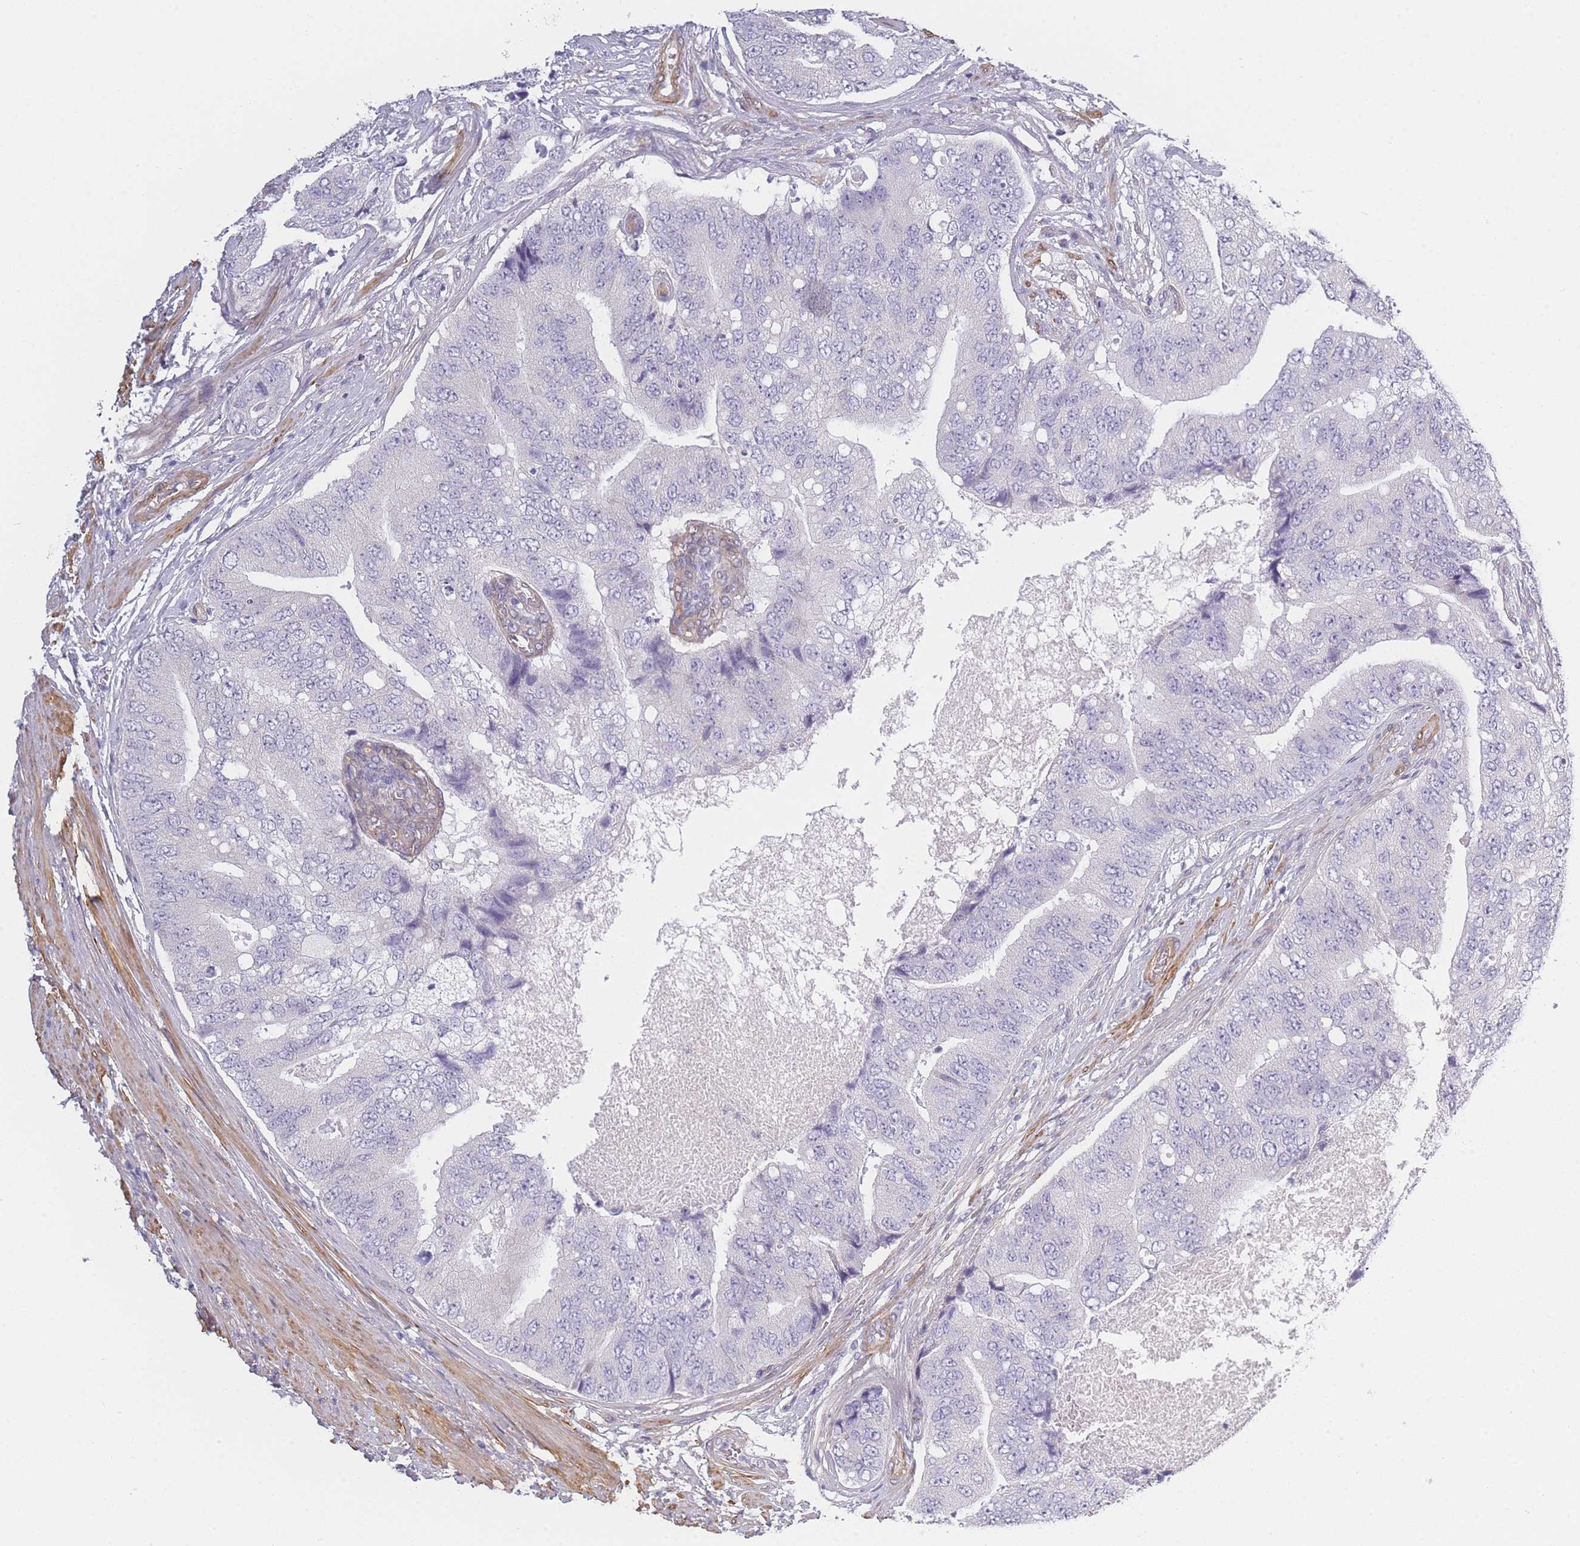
{"staining": {"intensity": "negative", "quantity": "none", "location": "none"}, "tissue": "prostate cancer", "cell_type": "Tumor cells", "image_type": "cancer", "snomed": [{"axis": "morphology", "description": "Adenocarcinoma, High grade"}, {"axis": "topography", "description": "Prostate"}], "caption": "Immunohistochemistry (IHC) photomicrograph of human adenocarcinoma (high-grade) (prostate) stained for a protein (brown), which reveals no positivity in tumor cells. (DAB immunohistochemistry (IHC) visualized using brightfield microscopy, high magnification).", "gene": "SLC7A6", "patient": {"sex": "male", "age": 70}}